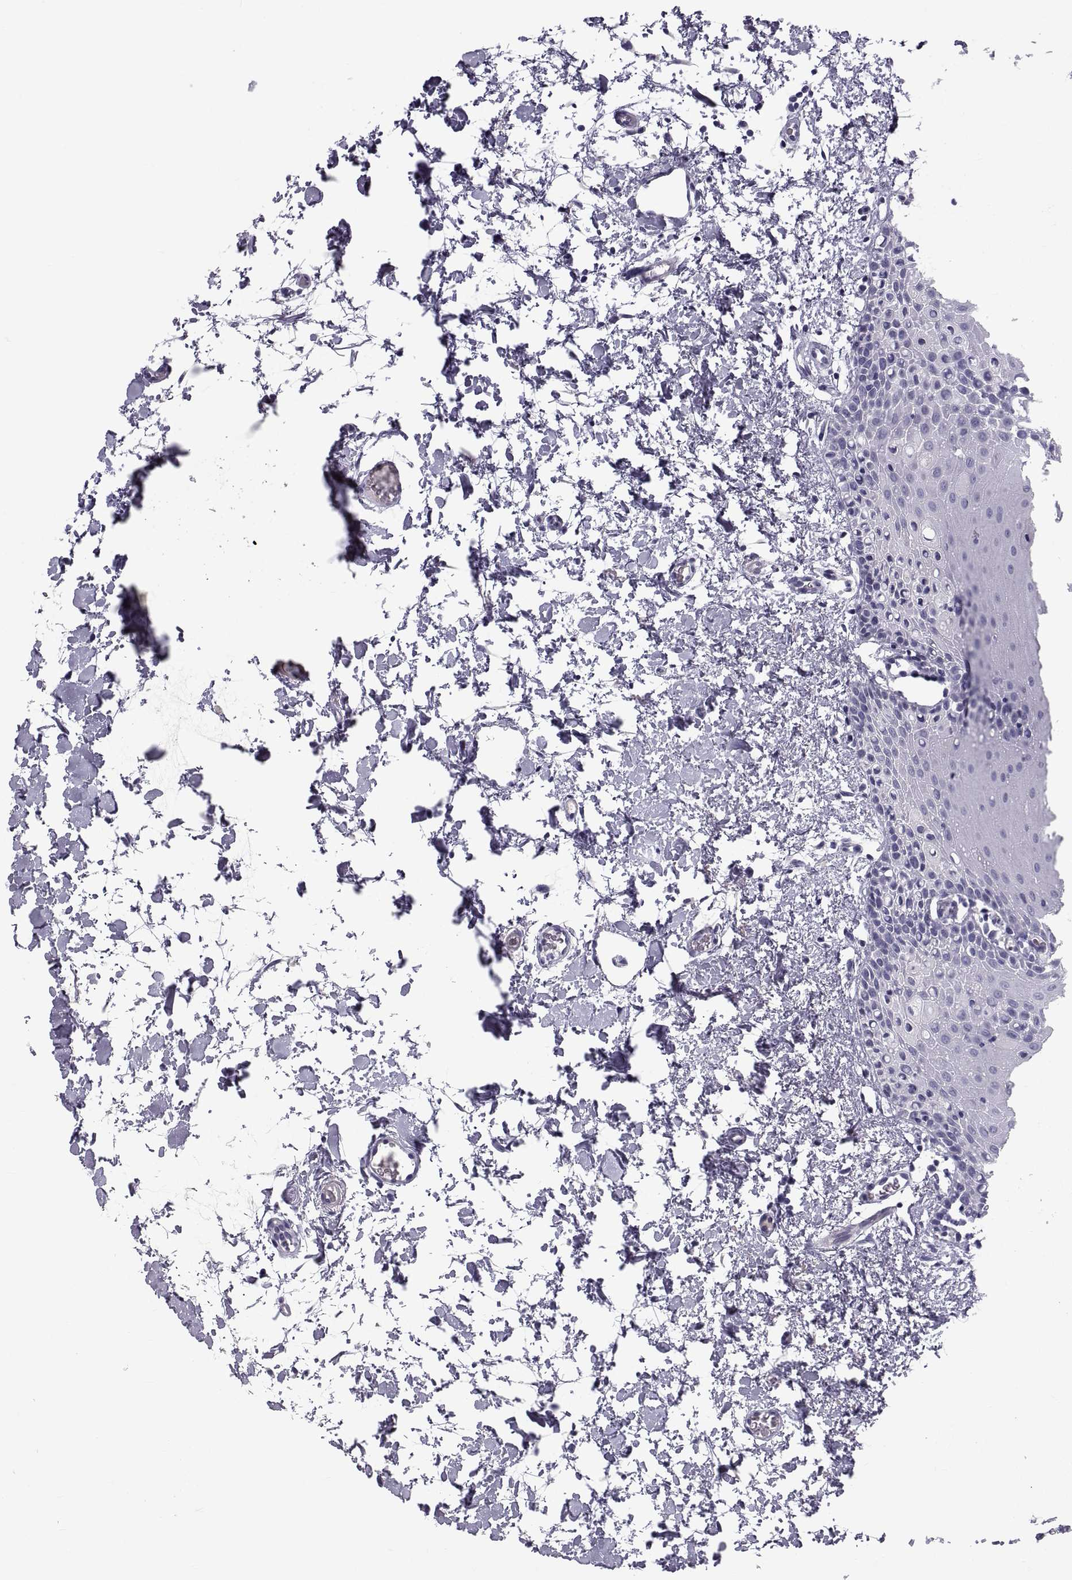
{"staining": {"intensity": "negative", "quantity": "none", "location": "none"}, "tissue": "oral mucosa", "cell_type": "Squamous epithelial cells", "image_type": "normal", "snomed": [{"axis": "morphology", "description": "Normal tissue, NOS"}, {"axis": "topography", "description": "Oral tissue"}], "caption": "Micrograph shows no protein staining in squamous epithelial cells of unremarkable oral mucosa.", "gene": "PDZRN4", "patient": {"sex": "male", "age": 81}}